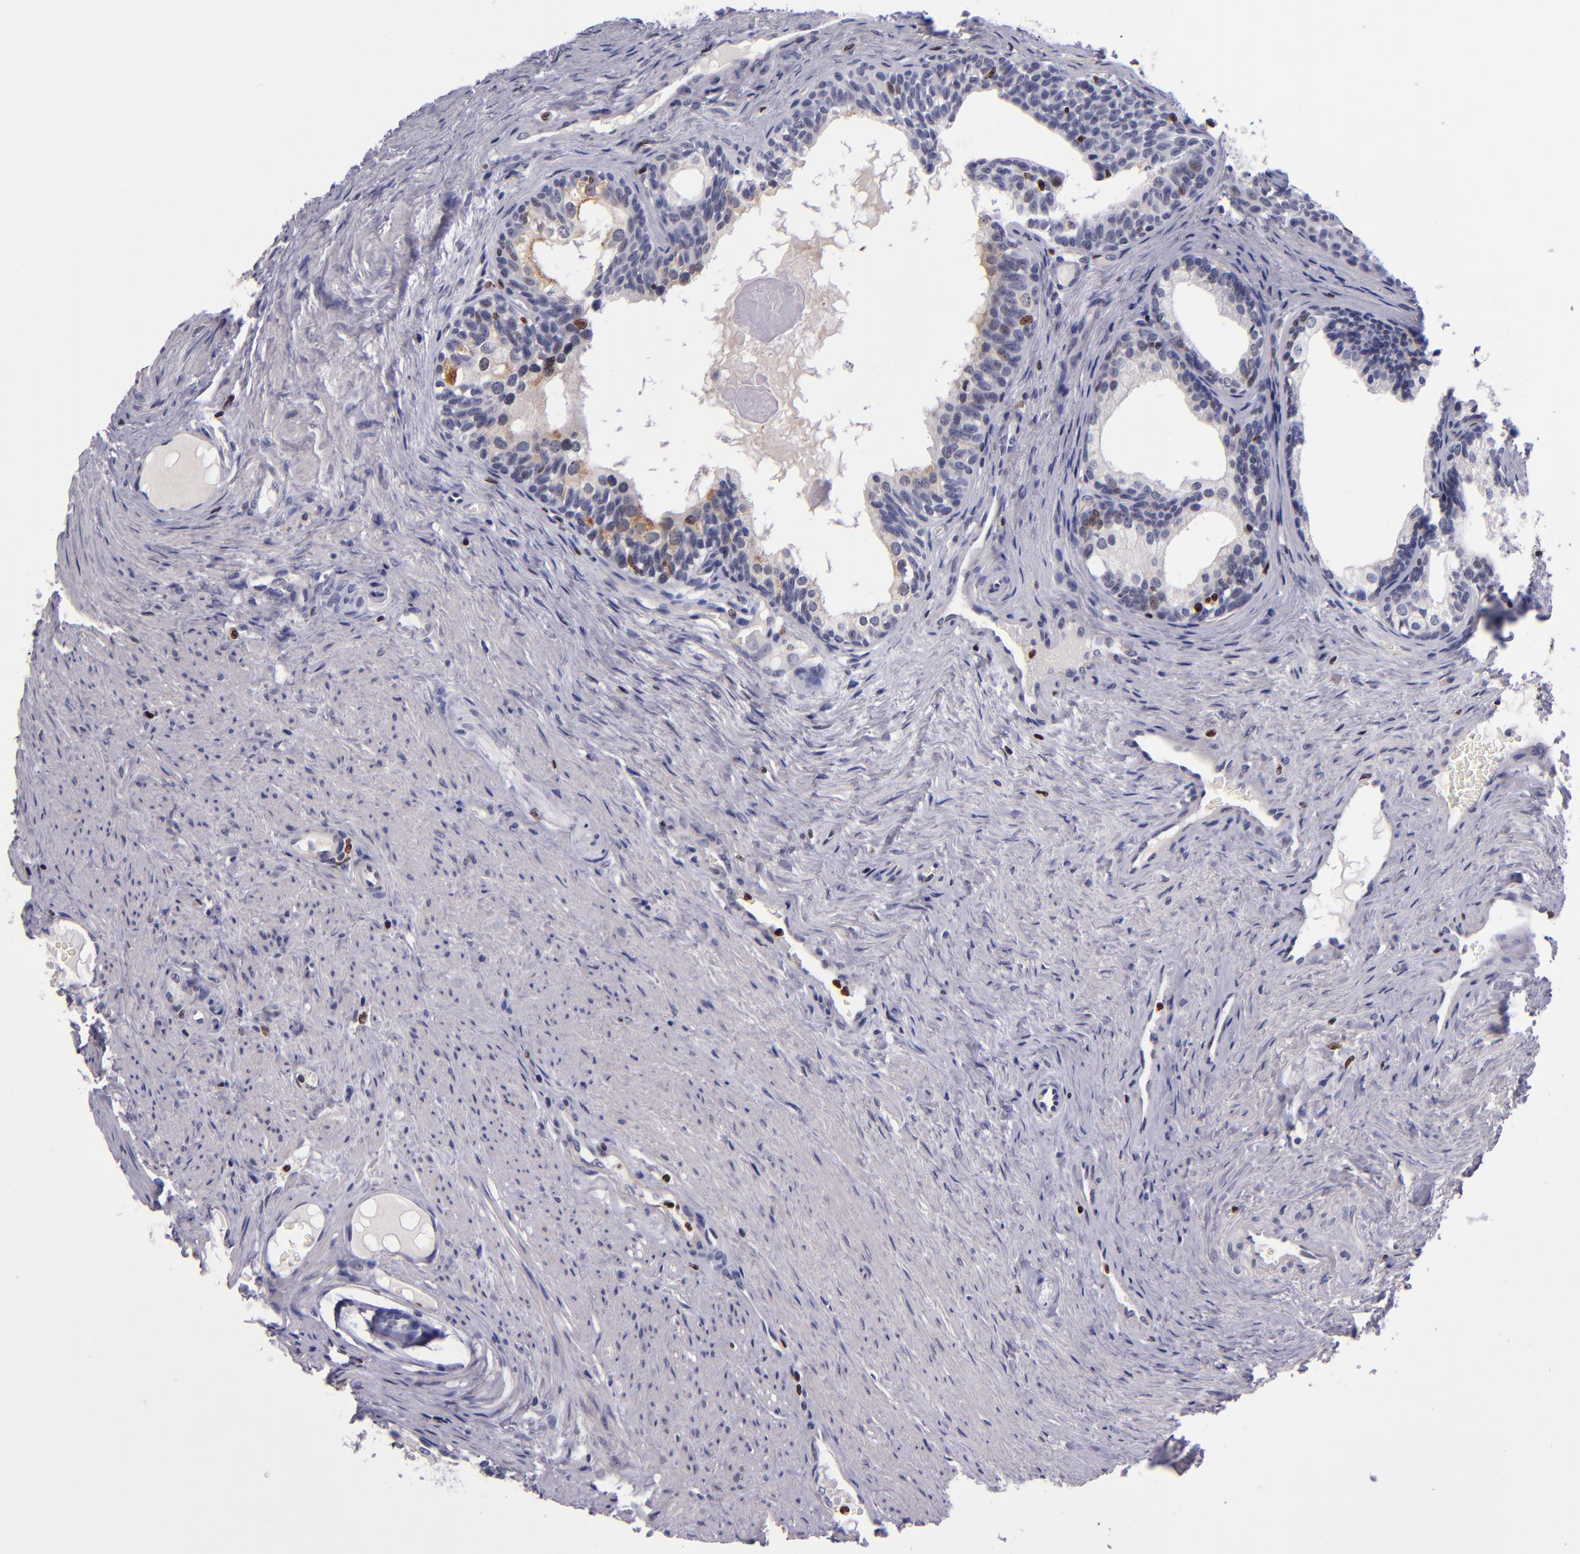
{"staining": {"intensity": "negative", "quantity": "none", "location": "none"}, "tissue": "prostate cancer", "cell_type": "Tumor cells", "image_type": "cancer", "snomed": [{"axis": "morphology", "description": "Adenocarcinoma, Medium grade"}, {"axis": "topography", "description": "Prostate"}], "caption": "Immunohistochemical staining of human adenocarcinoma (medium-grade) (prostate) displays no significant positivity in tumor cells. (DAB IHC visualized using brightfield microscopy, high magnification).", "gene": "CDKL5", "patient": {"sex": "male", "age": 60}}